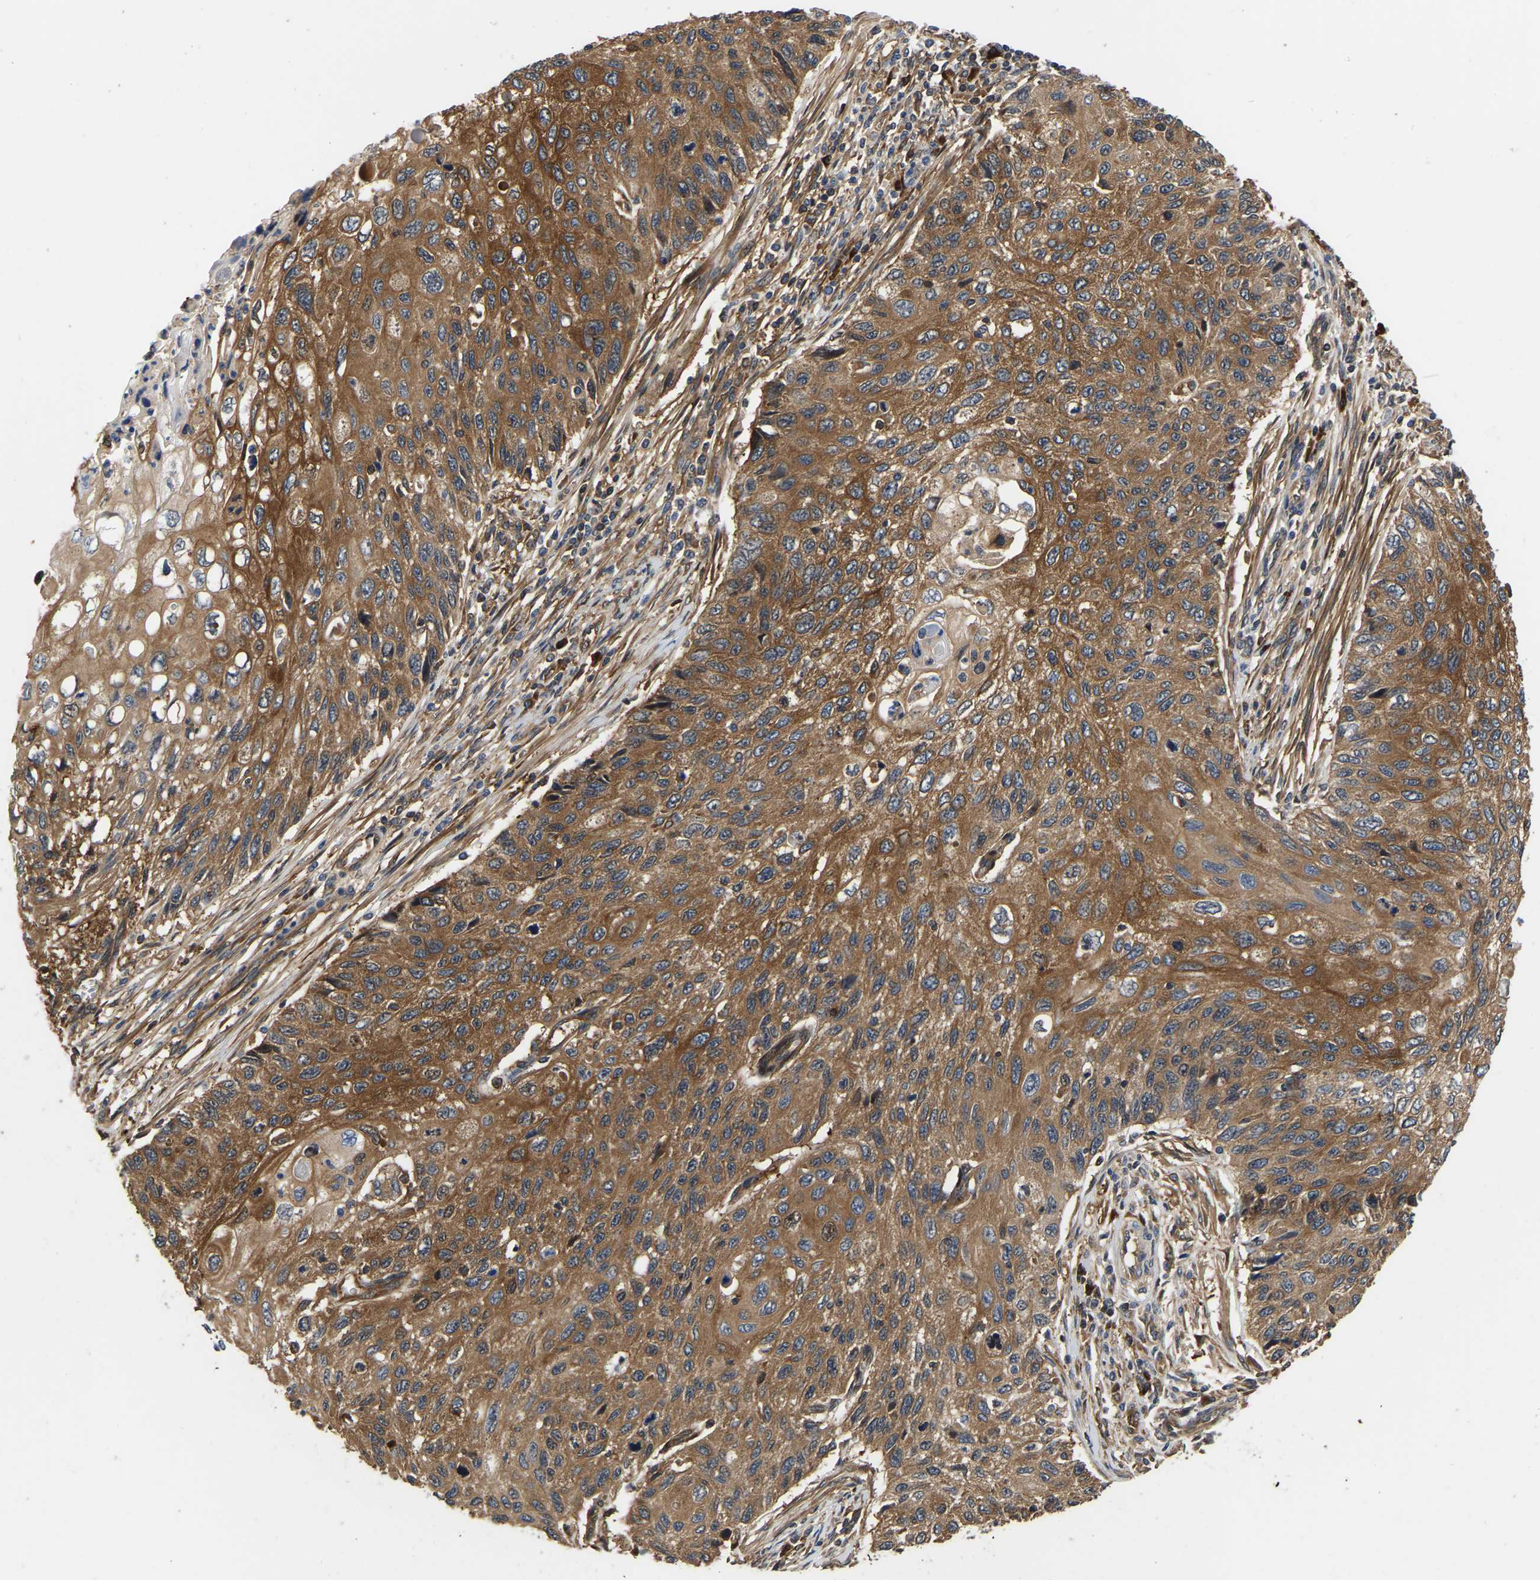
{"staining": {"intensity": "strong", "quantity": ">75%", "location": "cytoplasmic/membranous"}, "tissue": "cervical cancer", "cell_type": "Tumor cells", "image_type": "cancer", "snomed": [{"axis": "morphology", "description": "Squamous cell carcinoma, NOS"}, {"axis": "topography", "description": "Cervix"}], "caption": "Immunohistochemistry histopathology image of human cervical cancer (squamous cell carcinoma) stained for a protein (brown), which shows high levels of strong cytoplasmic/membranous expression in about >75% of tumor cells.", "gene": "GARS1", "patient": {"sex": "female", "age": 70}}